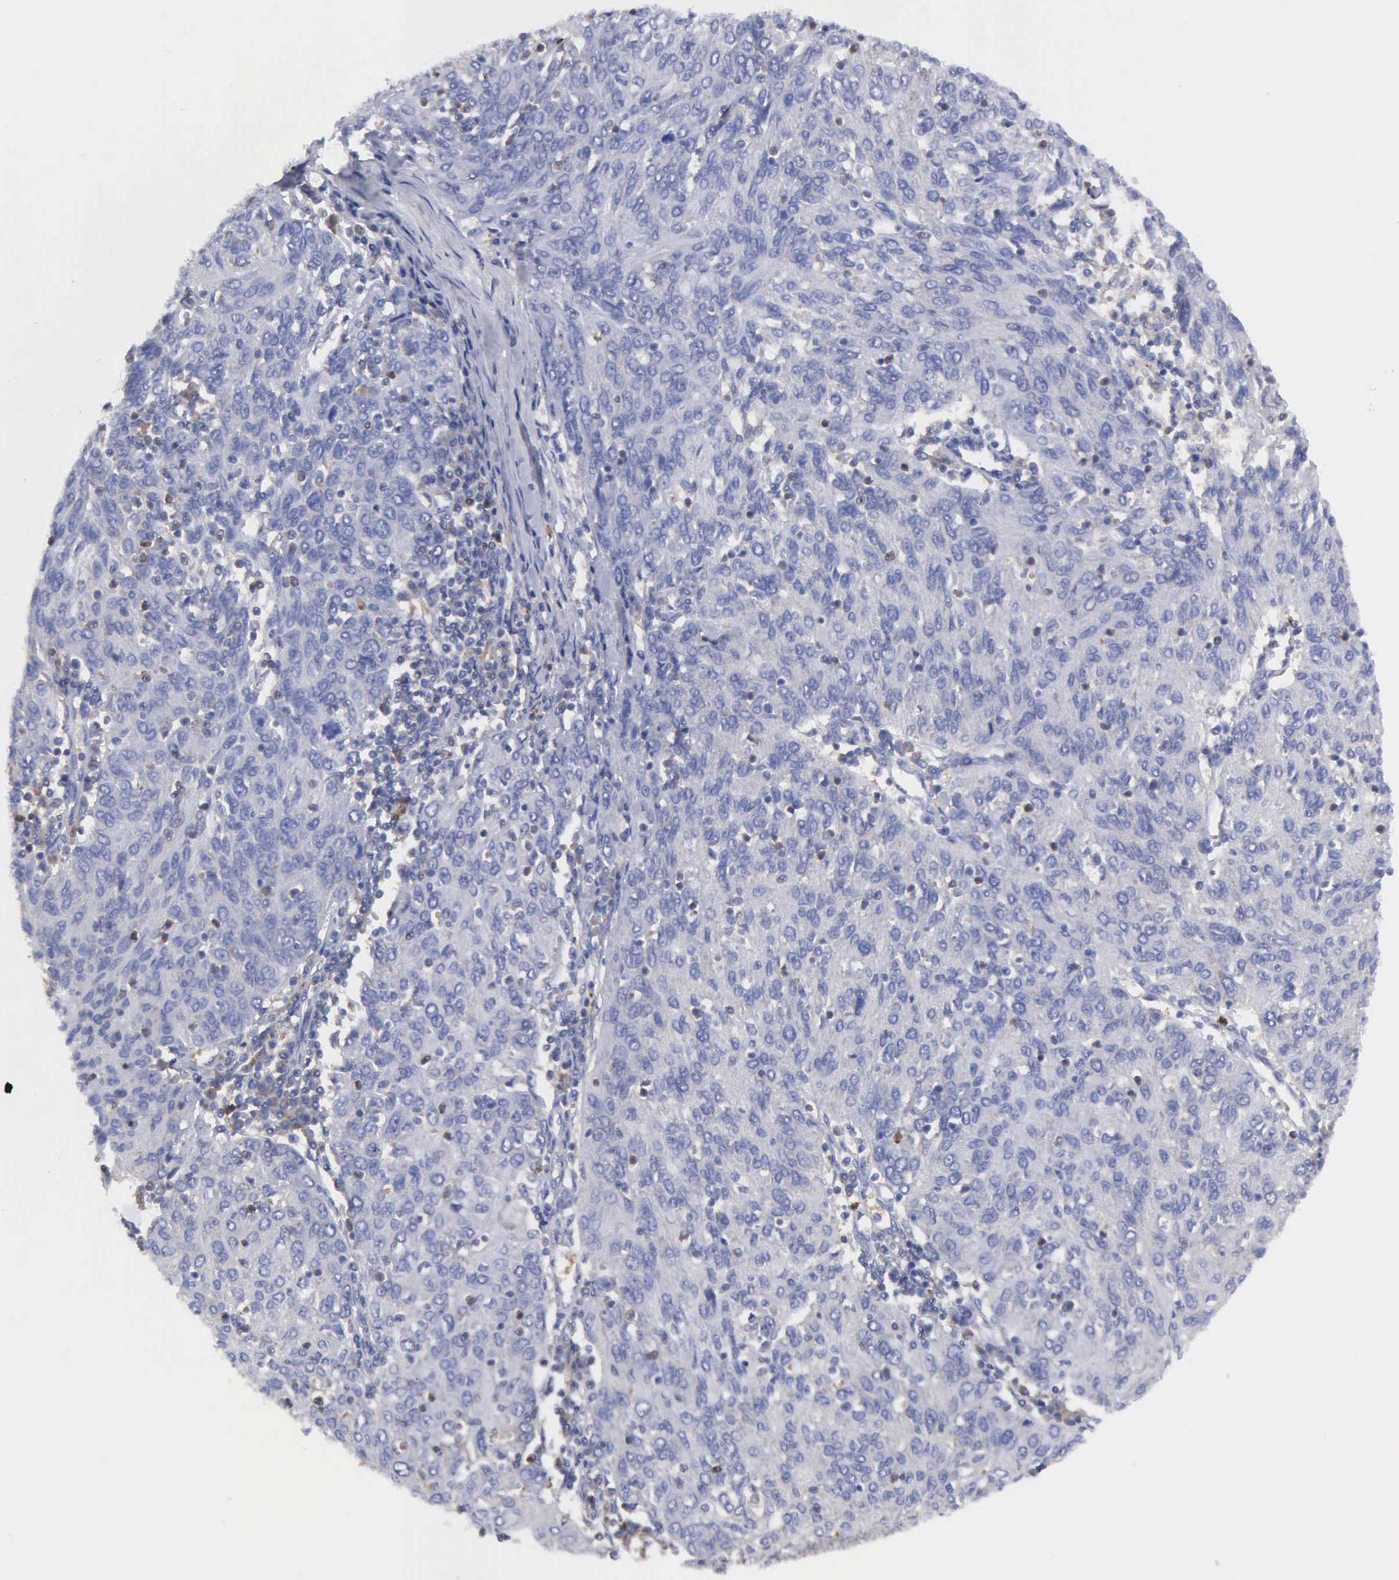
{"staining": {"intensity": "negative", "quantity": "none", "location": "none"}, "tissue": "ovarian cancer", "cell_type": "Tumor cells", "image_type": "cancer", "snomed": [{"axis": "morphology", "description": "Carcinoma, endometroid"}, {"axis": "topography", "description": "Ovary"}], "caption": "The histopathology image displays no significant positivity in tumor cells of endometroid carcinoma (ovarian).", "gene": "G6PD", "patient": {"sex": "female", "age": 50}}